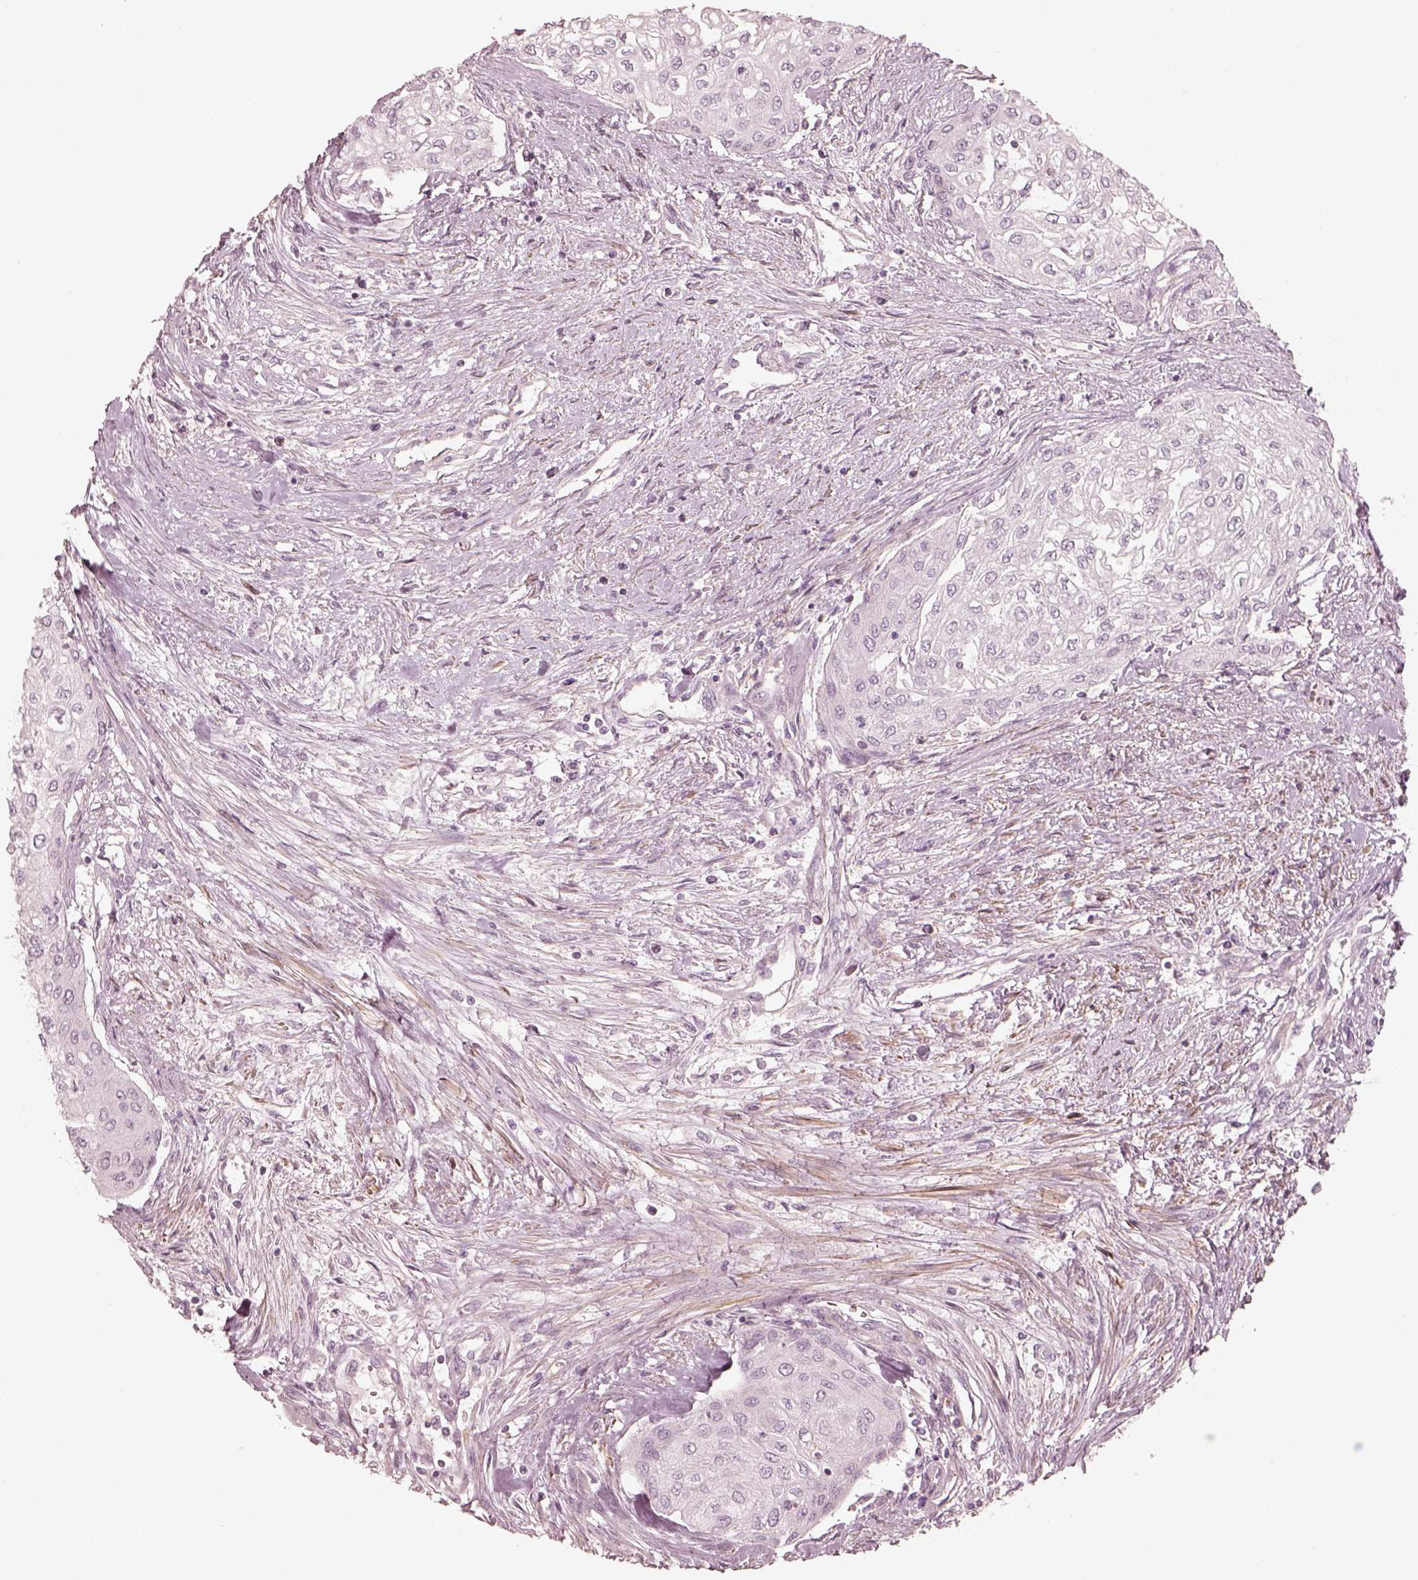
{"staining": {"intensity": "negative", "quantity": "none", "location": "none"}, "tissue": "urothelial cancer", "cell_type": "Tumor cells", "image_type": "cancer", "snomed": [{"axis": "morphology", "description": "Urothelial carcinoma, High grade"}, {"axis": "topography", "description": "Urinary bladder"}], "caption": "High power microscopy image of an immunohistochemistry micrograph of urothelial carcinoma (high-grade), revealing no significant expression in tumor cells.", "gene": "PRLHR", "patient": {"sex": "male", "age": 62}}